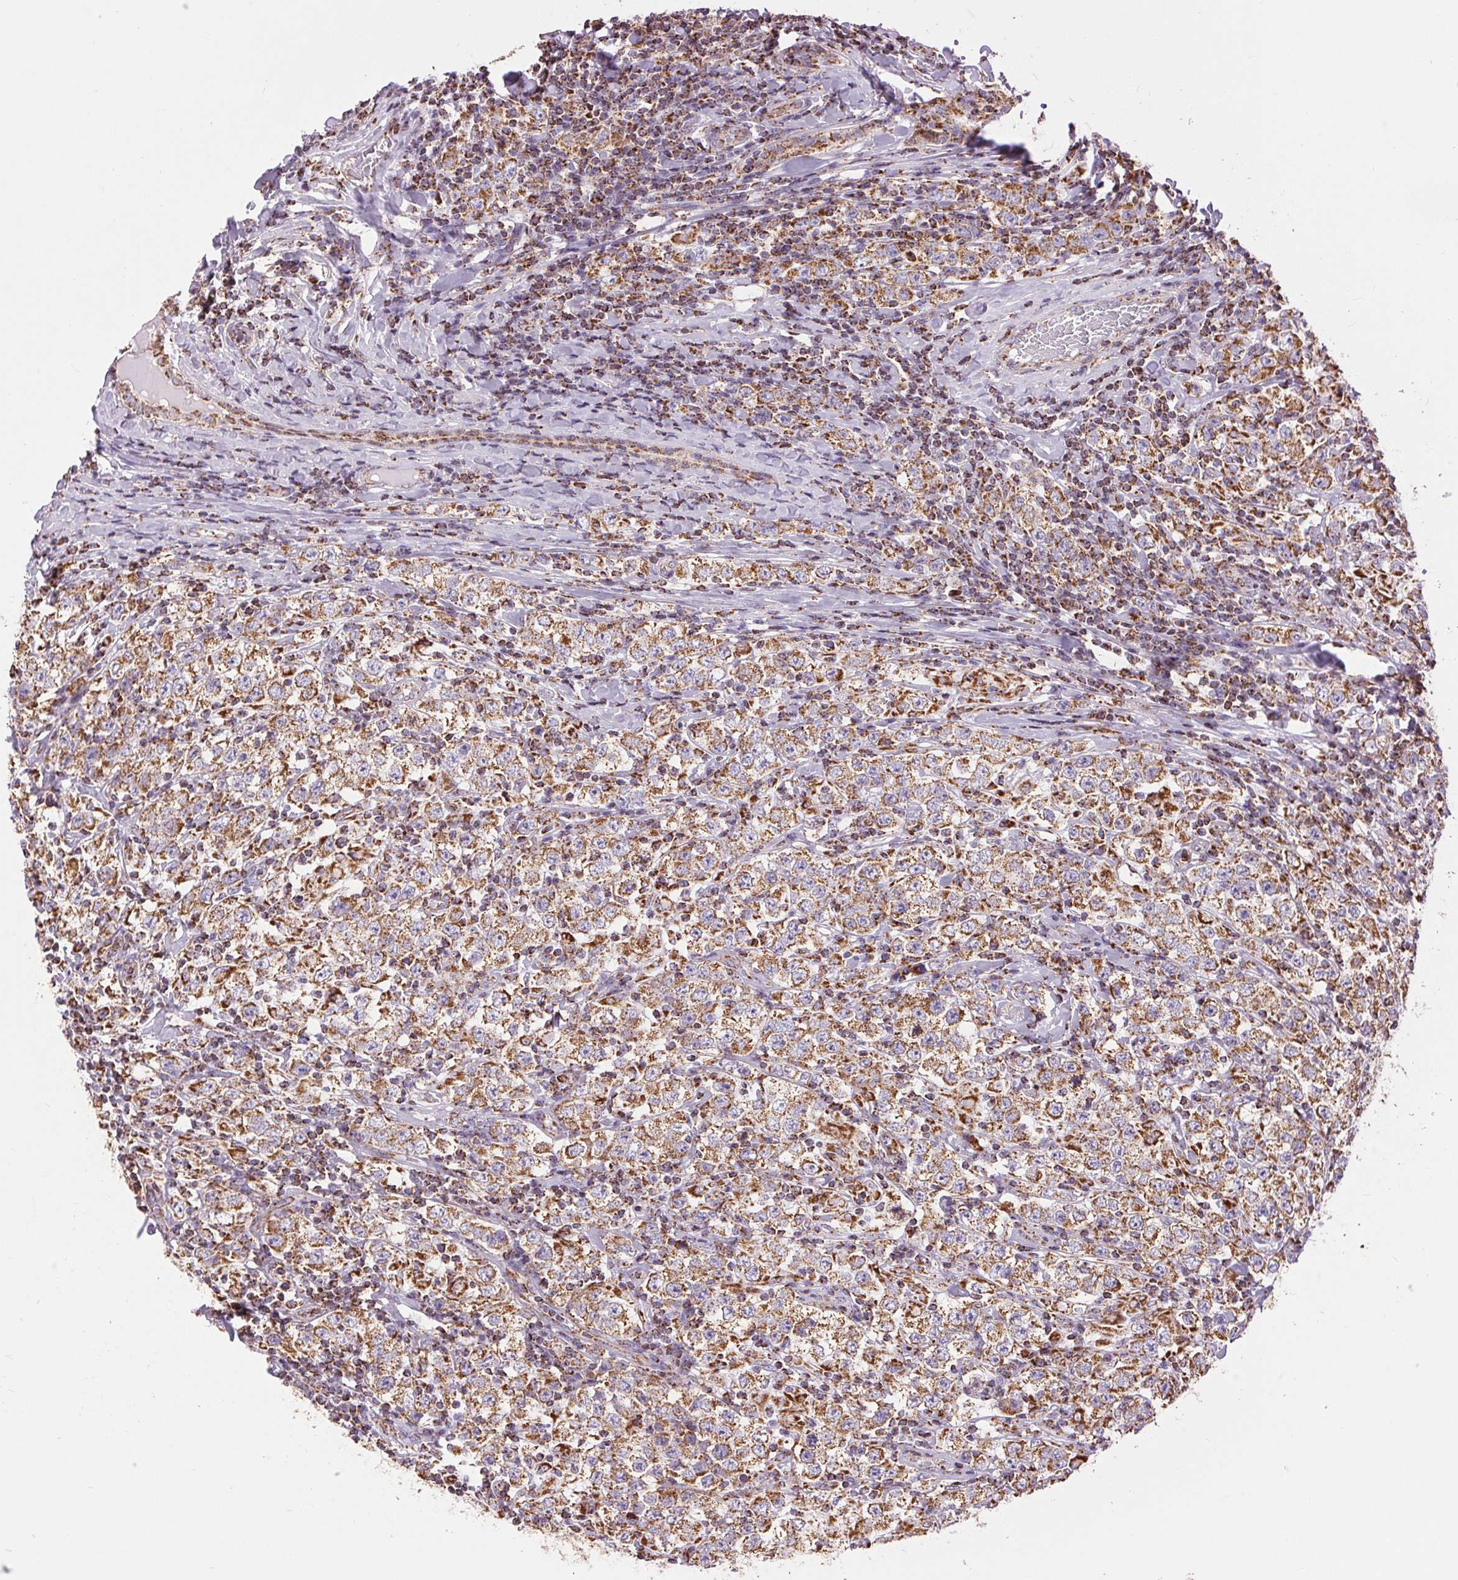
{"staining": {"intensity": "moderate", "quantity": ">75%", "location": "cytoplasmic/membranous"}, "tissue": "testis cancer", "cell_type": "Tumor cells", "image_type": "cancer", "snomed": [{"axis": "morphology", "description": "Seminoma, NOS"}, {"axis": "morphology", "description": "Carcinoma, Embryonal, NOS"}, {"axis": "topography", "description": "Testis"}], "caption": "DAB immunohistochemical staining of human embryonal carcinoma (testis) displays moderate cytoplasmic/membranous protein positivity in about >75% of tumor cells.", "gene": "ATP5PB", "patient": {"sex": "male", "age": 41}}